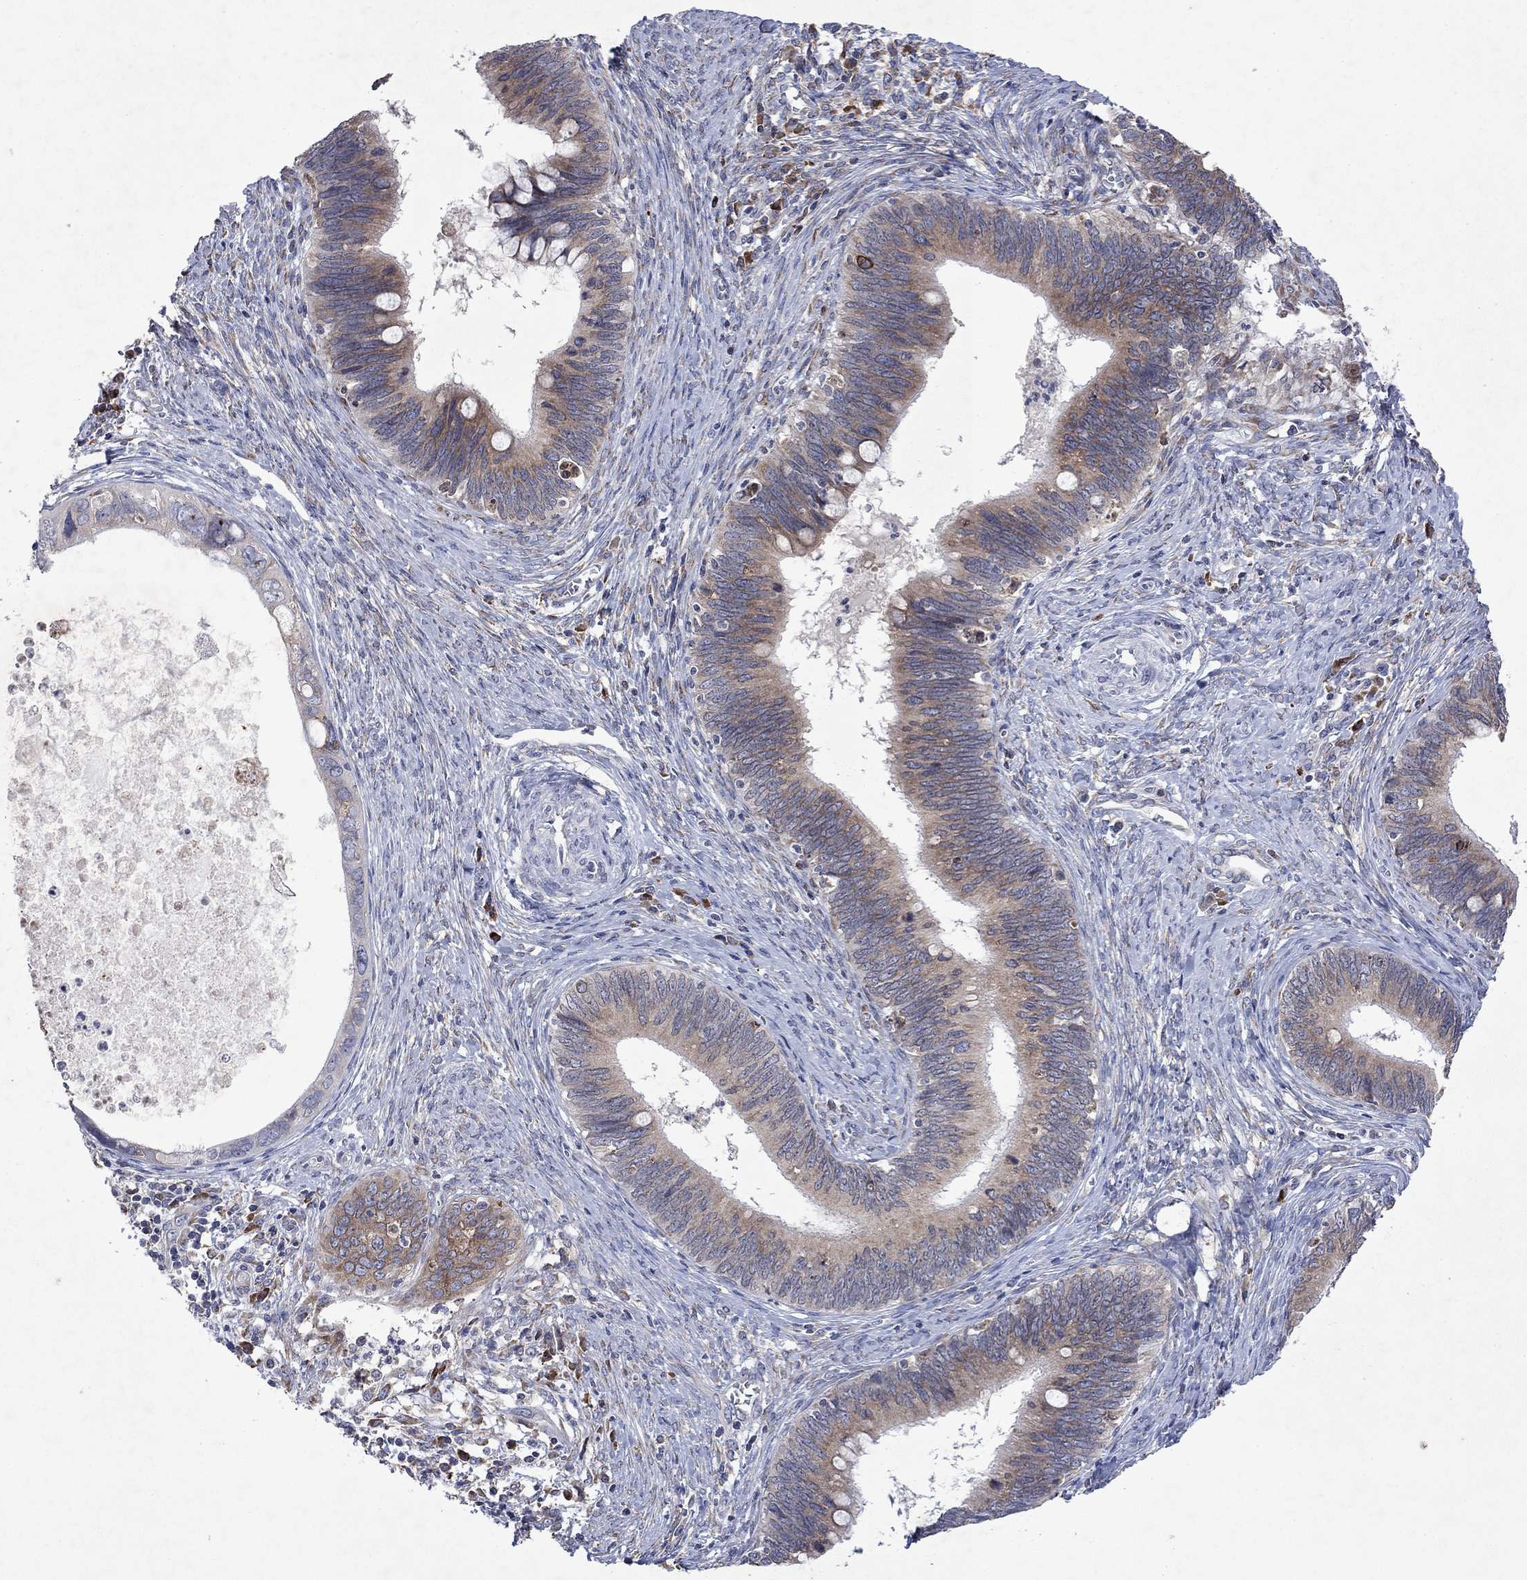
{"staining": {"intensity": "moderate", "quantity": "<25%", "location": "cytoplasmic/membranous"}, "tissue": "cervical cancer", "cell_type": "Tumor cells", "image_type": "cancer", "snomed": [{"axis": "morphology", "description": "Adenocarcinoma, NOS"}, {"axis": "topography", "description": "Cervix"}], "caption": "Approximately <25% of tumor cells in cervical cancer exhibit moderate cytoplasmic/membranous protein positivity as visualized by brown immunohistochemical staining.", "gene": "TMEM97", "patient": {"sex": "female", "age": 42}}